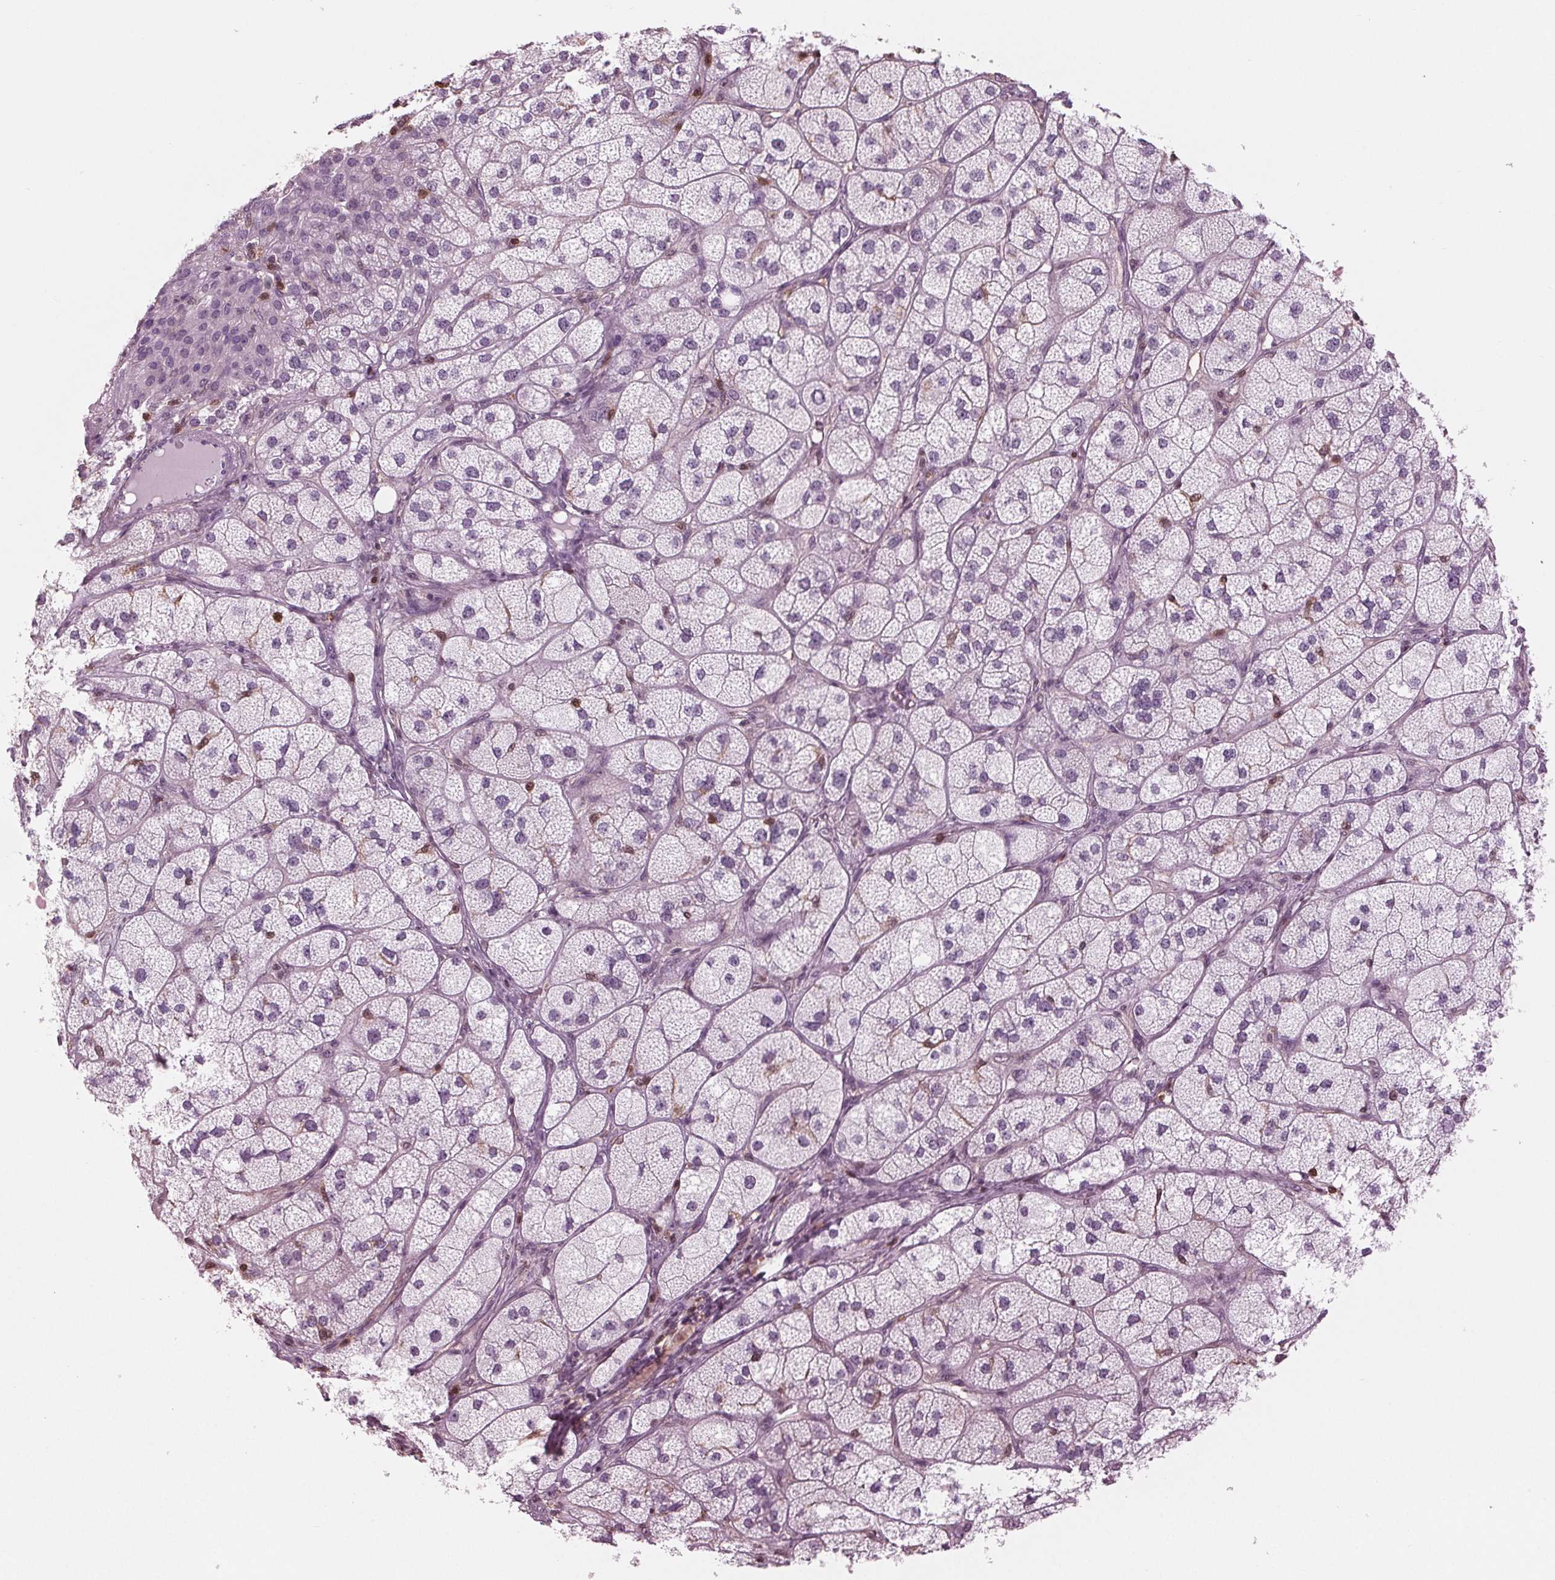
{"staining": {"intensity": "negative", "quantity": "none", "location": "none"}, "tissue": "adrenal gland", "cell_type": "Glandular cells", "image_type": "normal", "snomed": [{"axis": "morphology", "description": "Normal tissue, NOS"}, {"axis": "topography", "description": "Adrenal gland"}], "caption": "Immunohistochemistry (IHC) photomicrograph of benign adrenal gland: human adrenal gland stained with DAB (3,3'-diaminobenzidine) exhibits no significant protein staining in glandular cells. The staining is performed using DAB (3,3'-diaminobenzidine) brown chromogen with nuclei counter-stained in using hematoxylin.", "gene": "BTLA", "patient": {"sex": "female", "age": 60}}